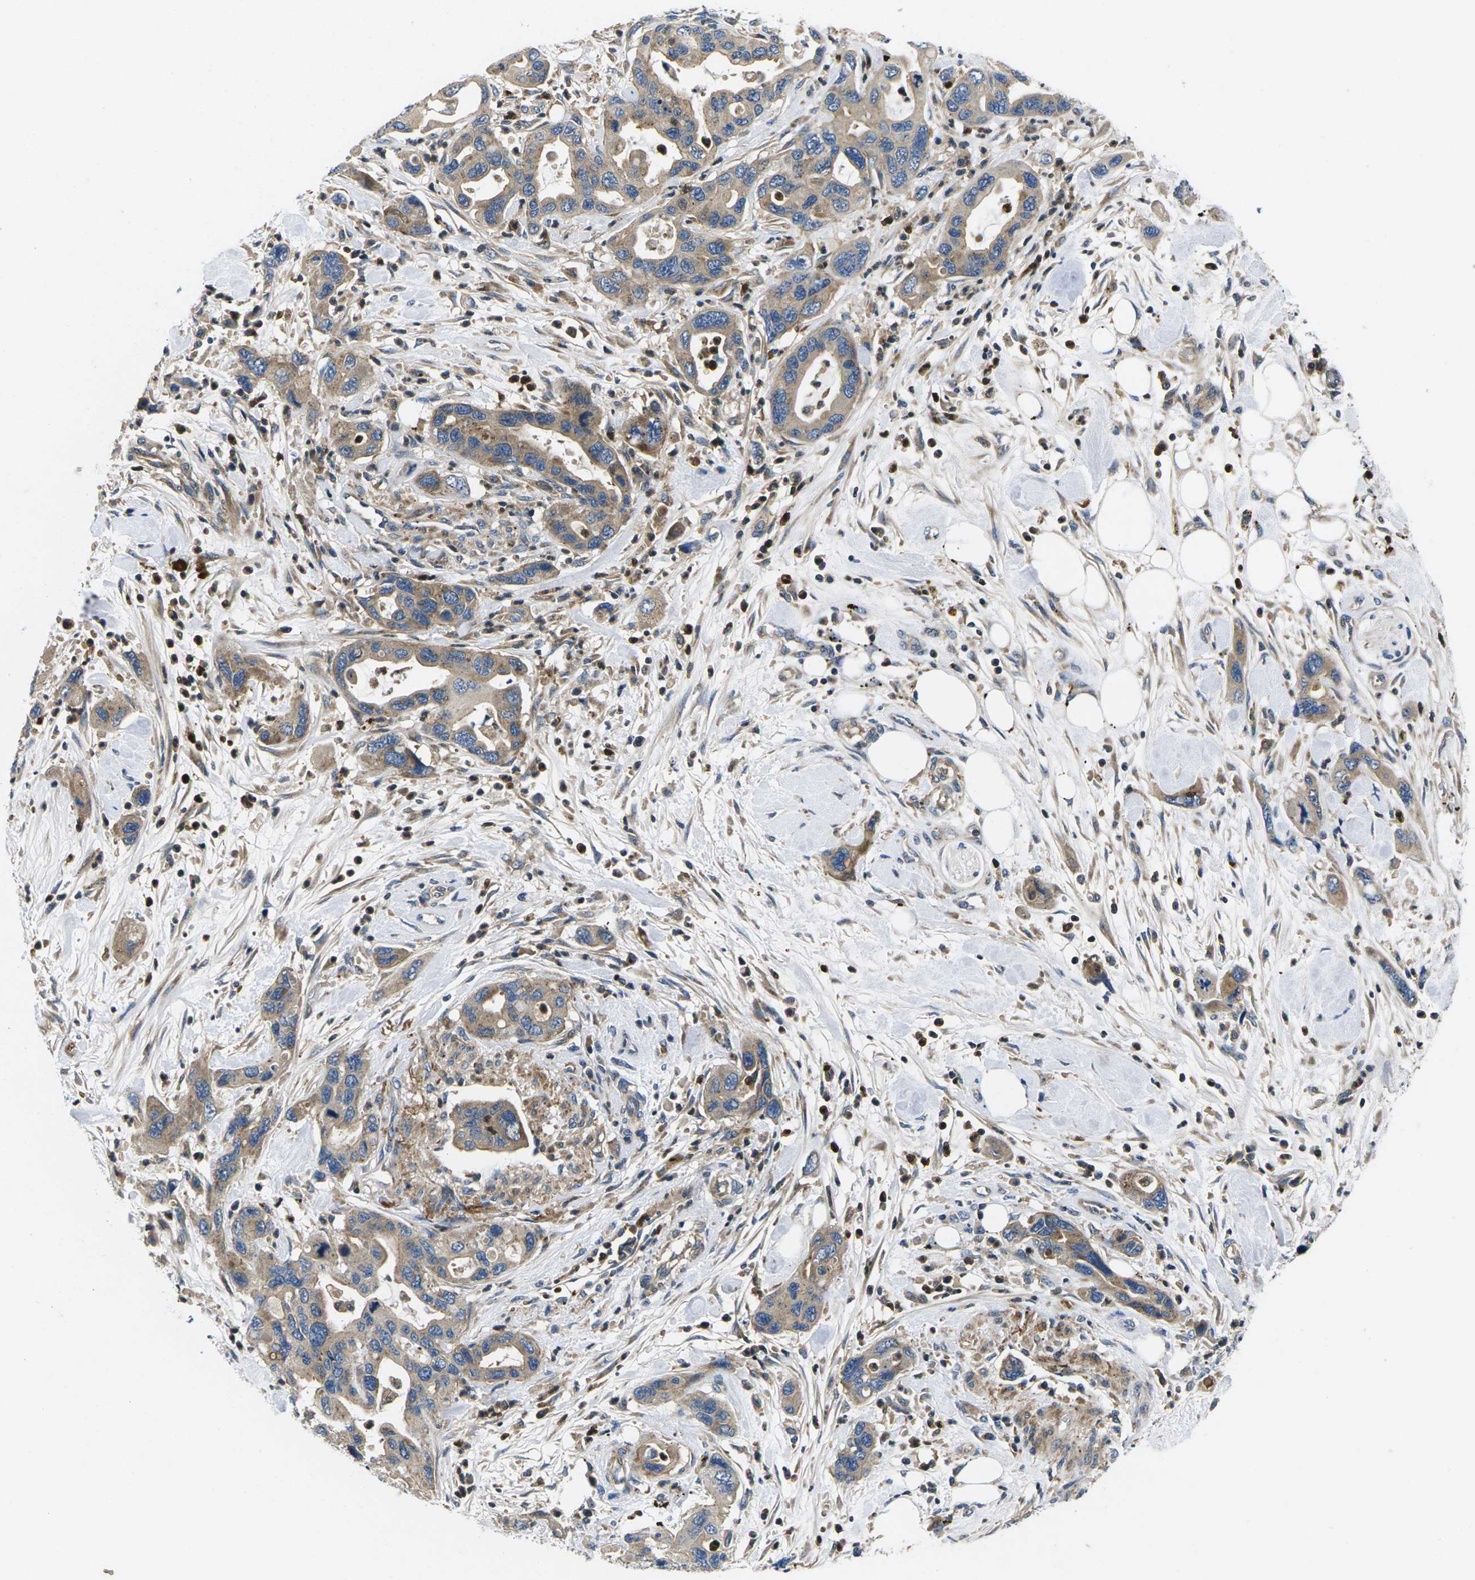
{"staining": {"intensity": "weak", "quantity": ">75%", "location": "cytoplasmic/membranous"}, "tissue": "pancreatic cancer", "cell_type": "Tumor cells", "image_type": "cancer", "snomed": [{"axis": "morphology", "description": "Normal tissue, NOS"}, {"axis": "morphology", "description": "Adenocarcinoma, NOS"}, {"axis": "topography", "description": "Pancreas"}], "caption": "About >75% of tumor cells in human pancreatic cancer display weak cytoplasmic/membranous protein expression as visualized by brown immunohistochemical staining.", "gene": "PLCE1", "patient": {"sex": "female", "age": 71}}